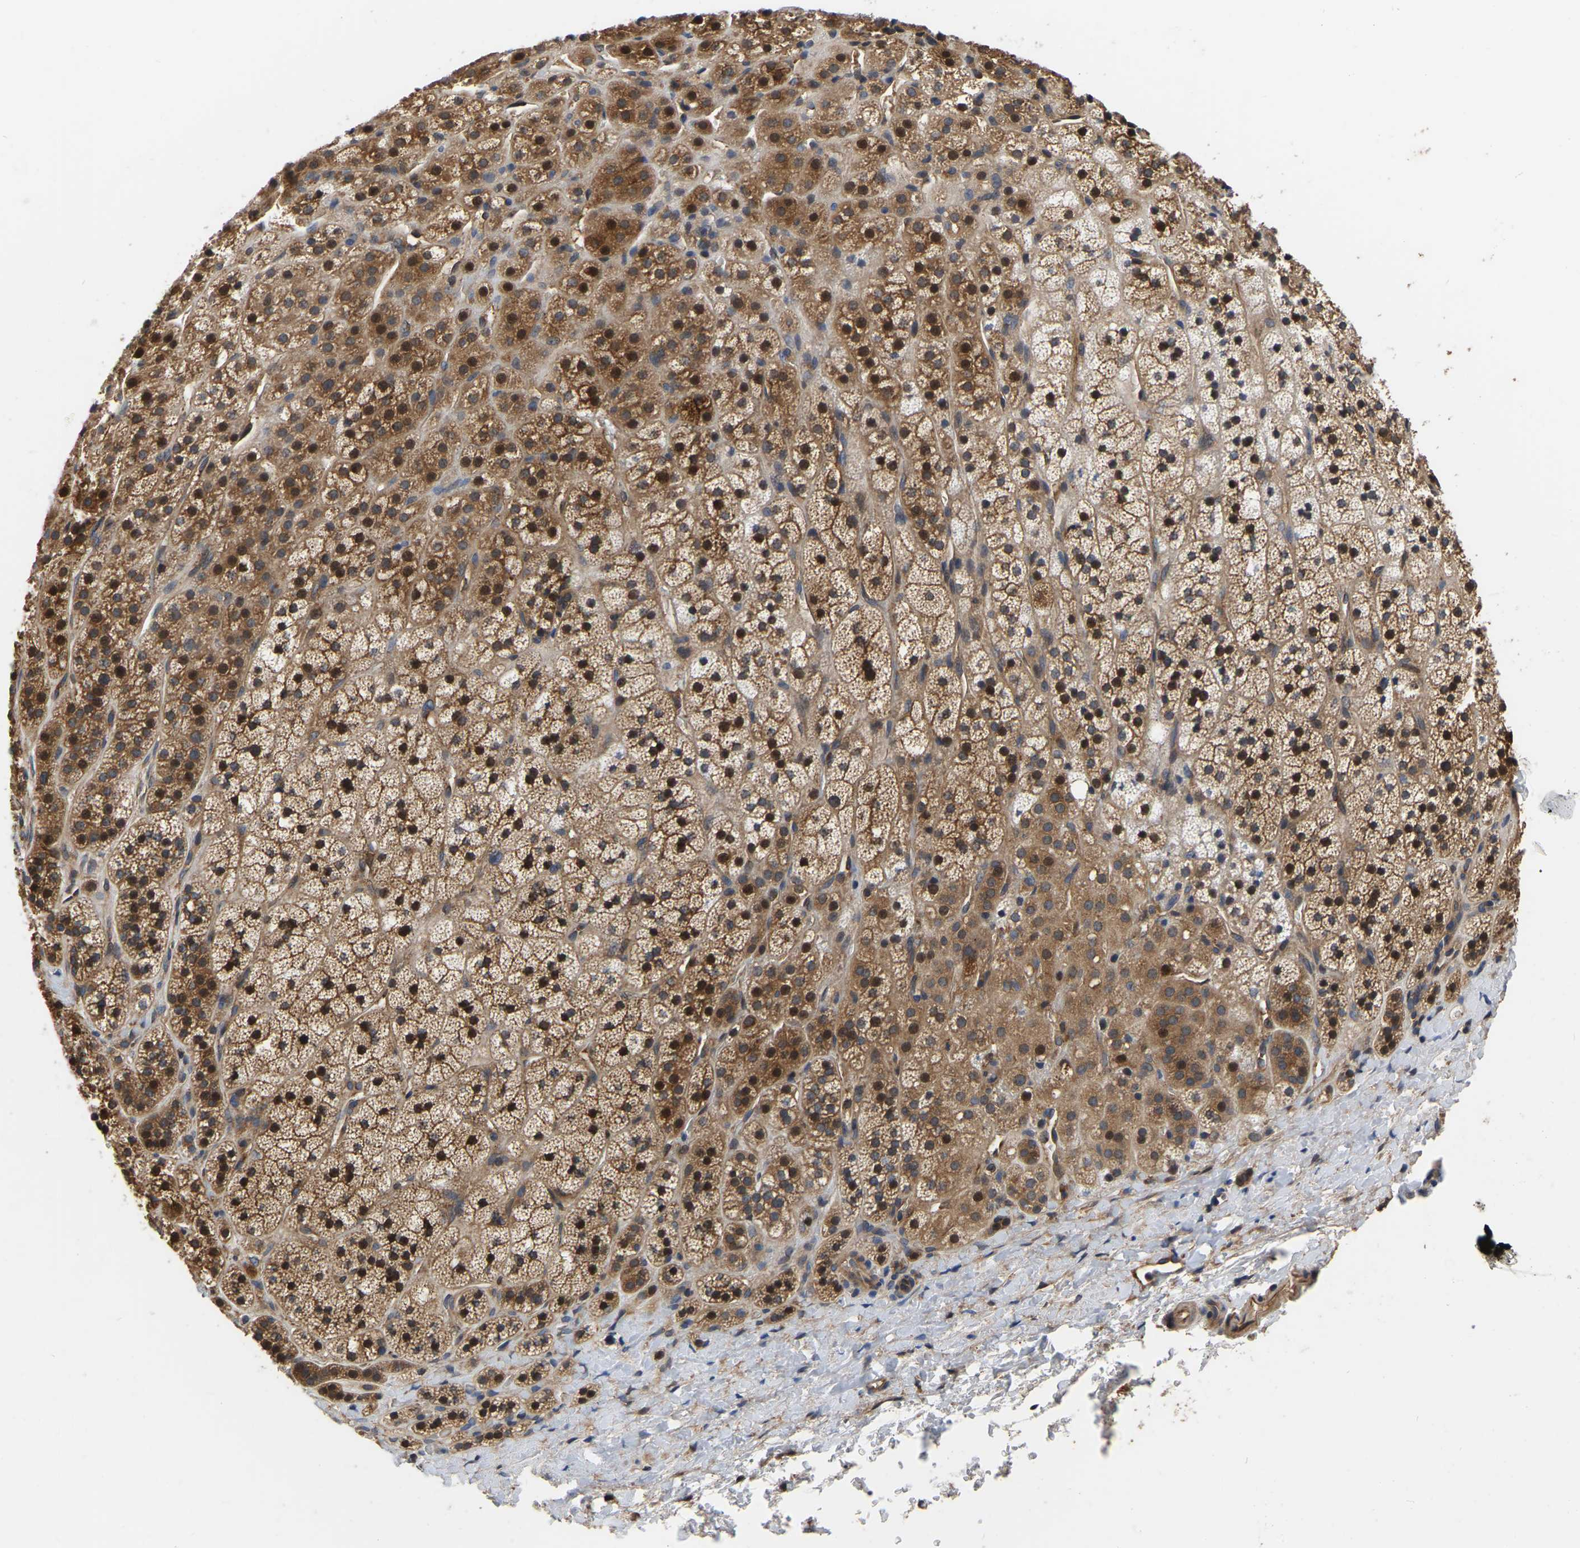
{"staining": {"intensity": "moderate", "quantity": ">75%", "location": "cytoplasmic/membranous,nuclear"}, "tissue": "adrenal gland", "cell_type": "Glandular cells", "image_type": "normal", "snomed": [{"axis": "morphology", "description": "Normal tissue, NOS"}, {"axis": "topography", "description": "Adrenal gland"}], "caption": "Immunohistochemistry micrograph of normal adrenal gland: human adrenal gland stained using immunohistochemistry (IHC) demonstrates medium levels of moderate protein expression localized specifically in the cytoplasmic/membranous,nuclear of glandular cells, appearing as a cytoplasmic/membranous,nuclear brown color.", "gene": "GARS1", "patient": {"sex": "male", "age": 56}}